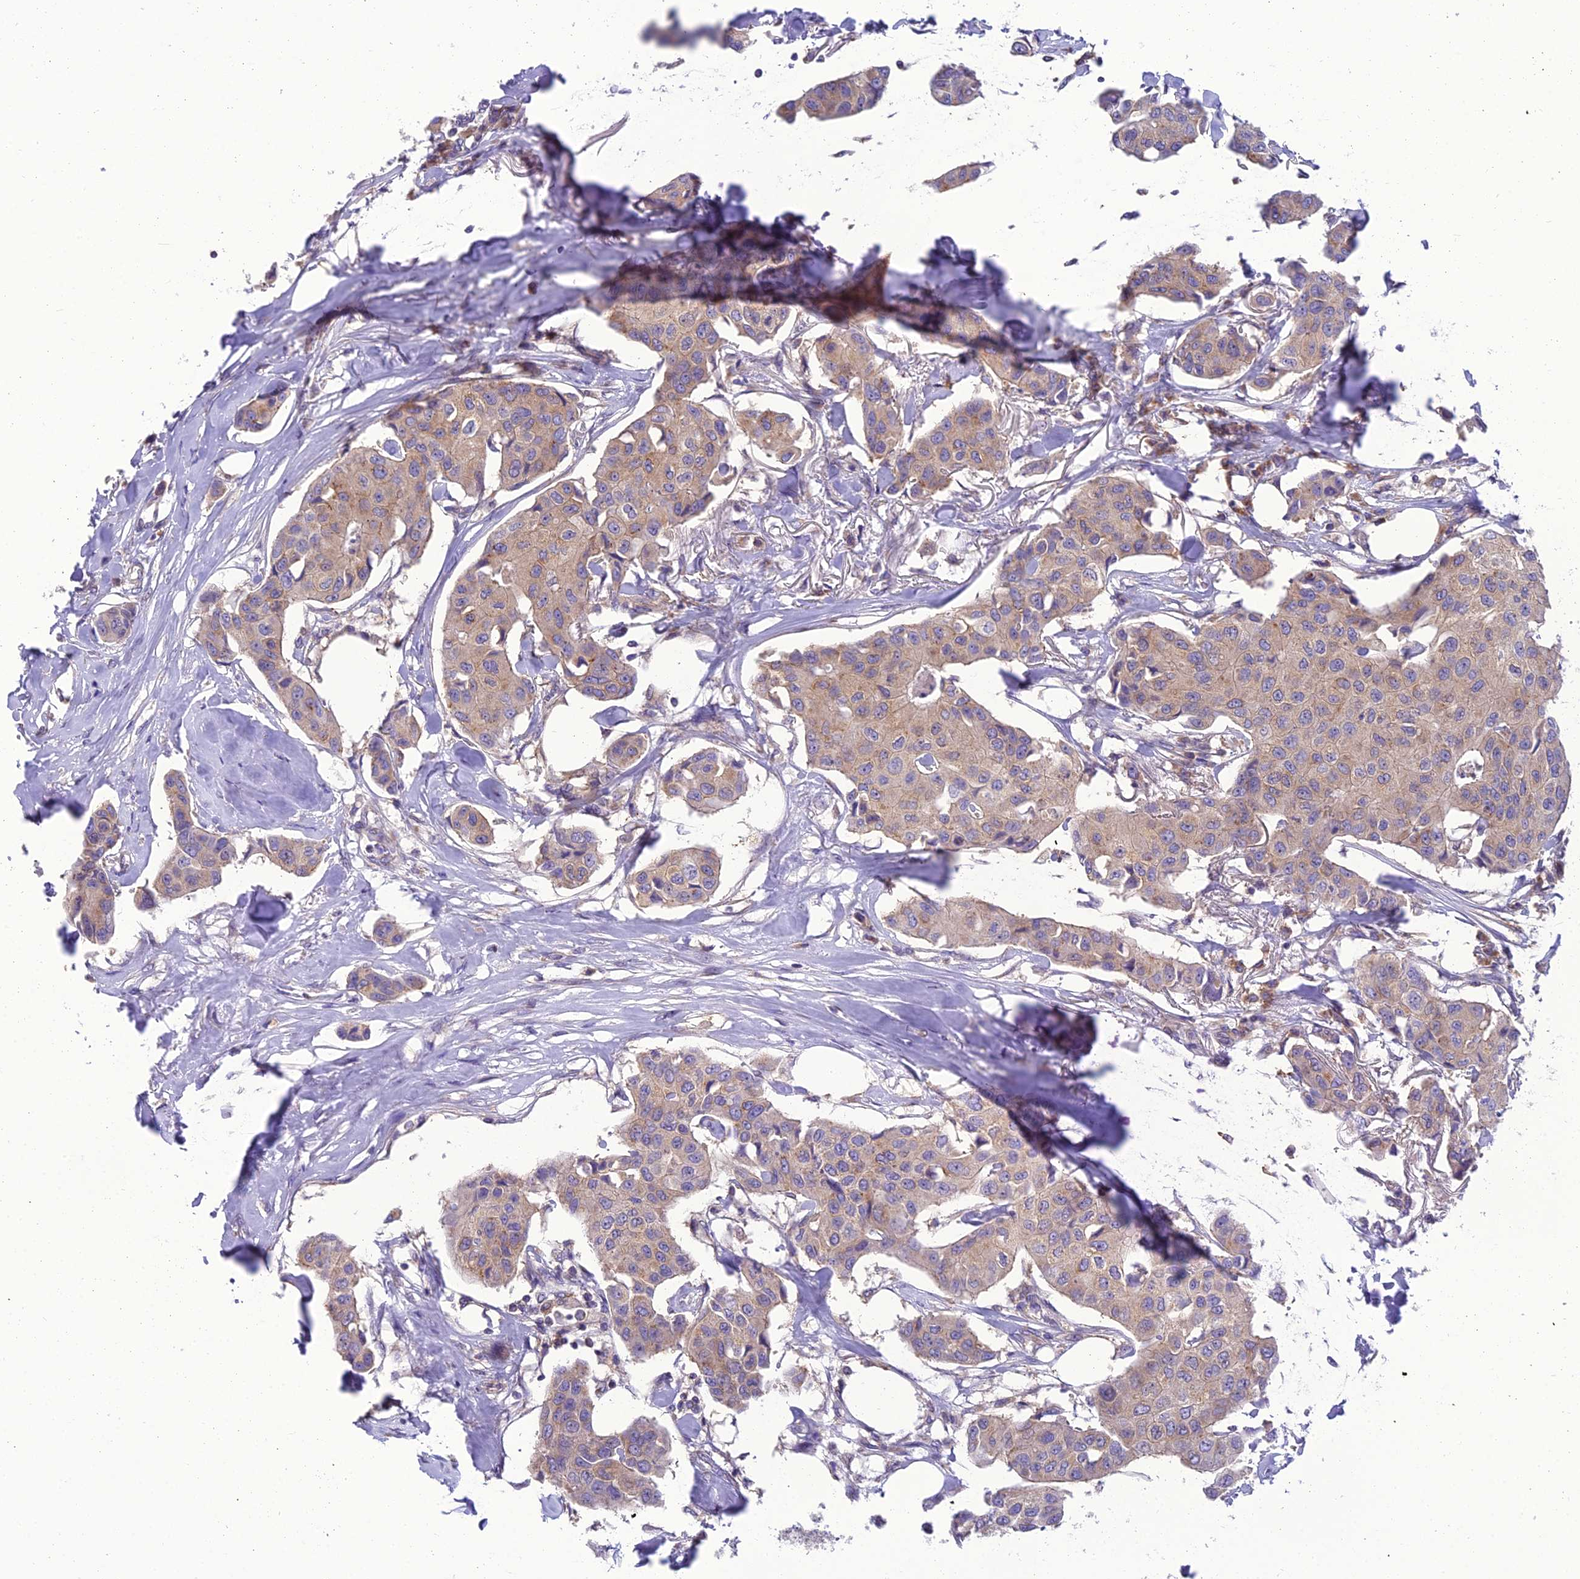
{"staining": {"intensity": "weak", "quantity": ">75%", "location": "cytoplasmic/membranous"}, "tissue": "breast cancer", "cell_type": "Tumor cells", "image_type": "cancer", "snomed": [{"axis": "morphology", "description": "Duct carcinoma"}, {"axis": "topography", "description": "Breast"}], "caption": "The histopathology image exhibits a brown stain indicating the presence of a protein in the cytoplasmic/membranous of tumor cells in breast cancer.", "gene": "GOLPH3", "patient": {"sex": "female", "age": 80}}